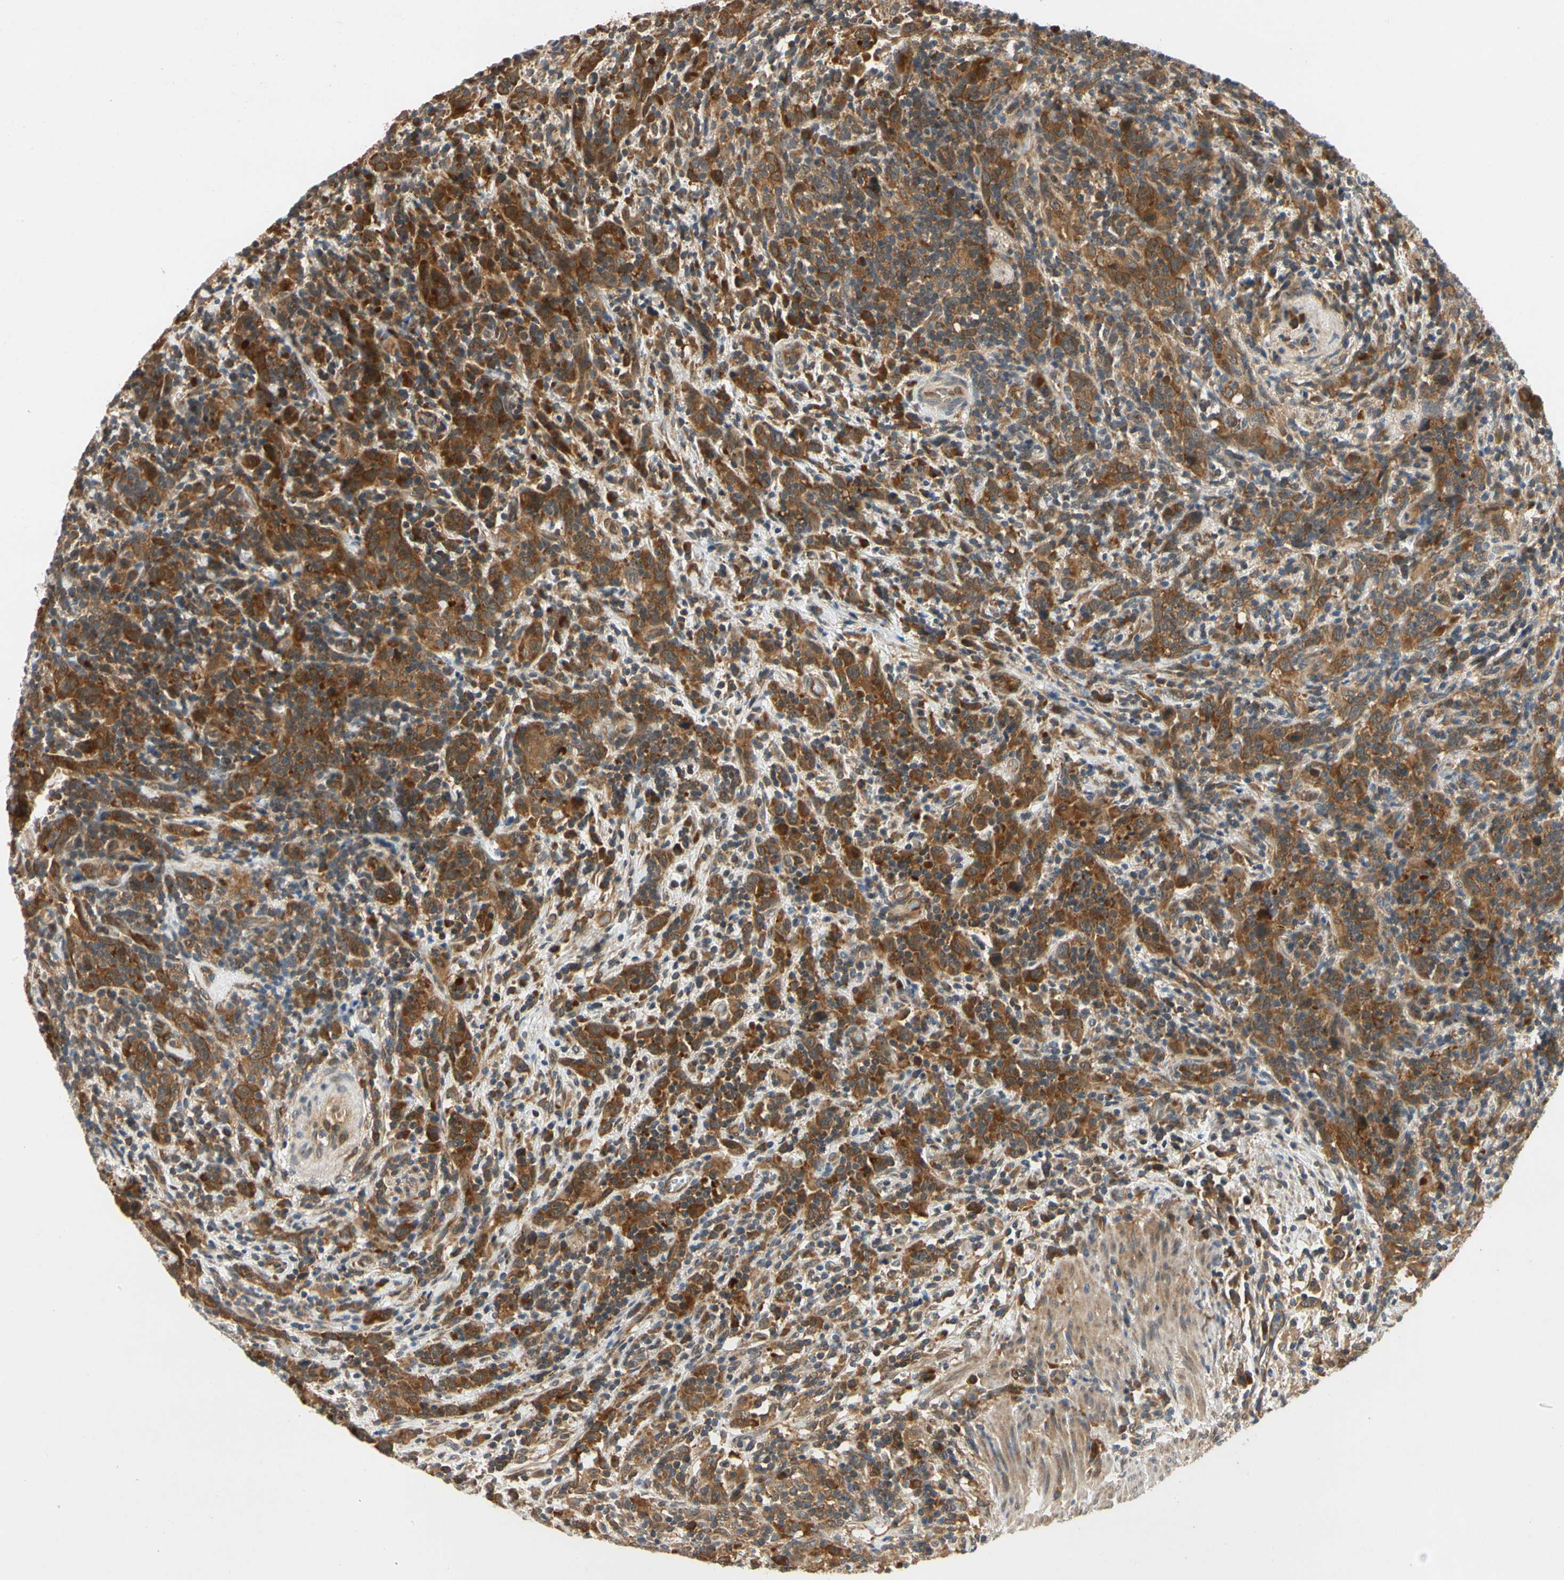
{"staining": {"intensity": "strong", "quantity": ">75%", "location": "cytoplasmic/membranous"}, "tissue": "urothelial cancer", "cell_type": "Tumor cells", "image_type": "cancer", "snomed": [{"axis": "morphology", "description": "Urothelial carcinoma, High grade"}, {"axis": "topography", "description": "Urinary bladder"}], "caption": "Immunohistochemical staining of urothelial carcinoma (high-grade) demonstrates high levels of strong cytoplasmic/membranous protein positivity in approximately >75% of tumor cells.", "gene": "TDRP", "patient": {"sex": "male", "age": 61}}